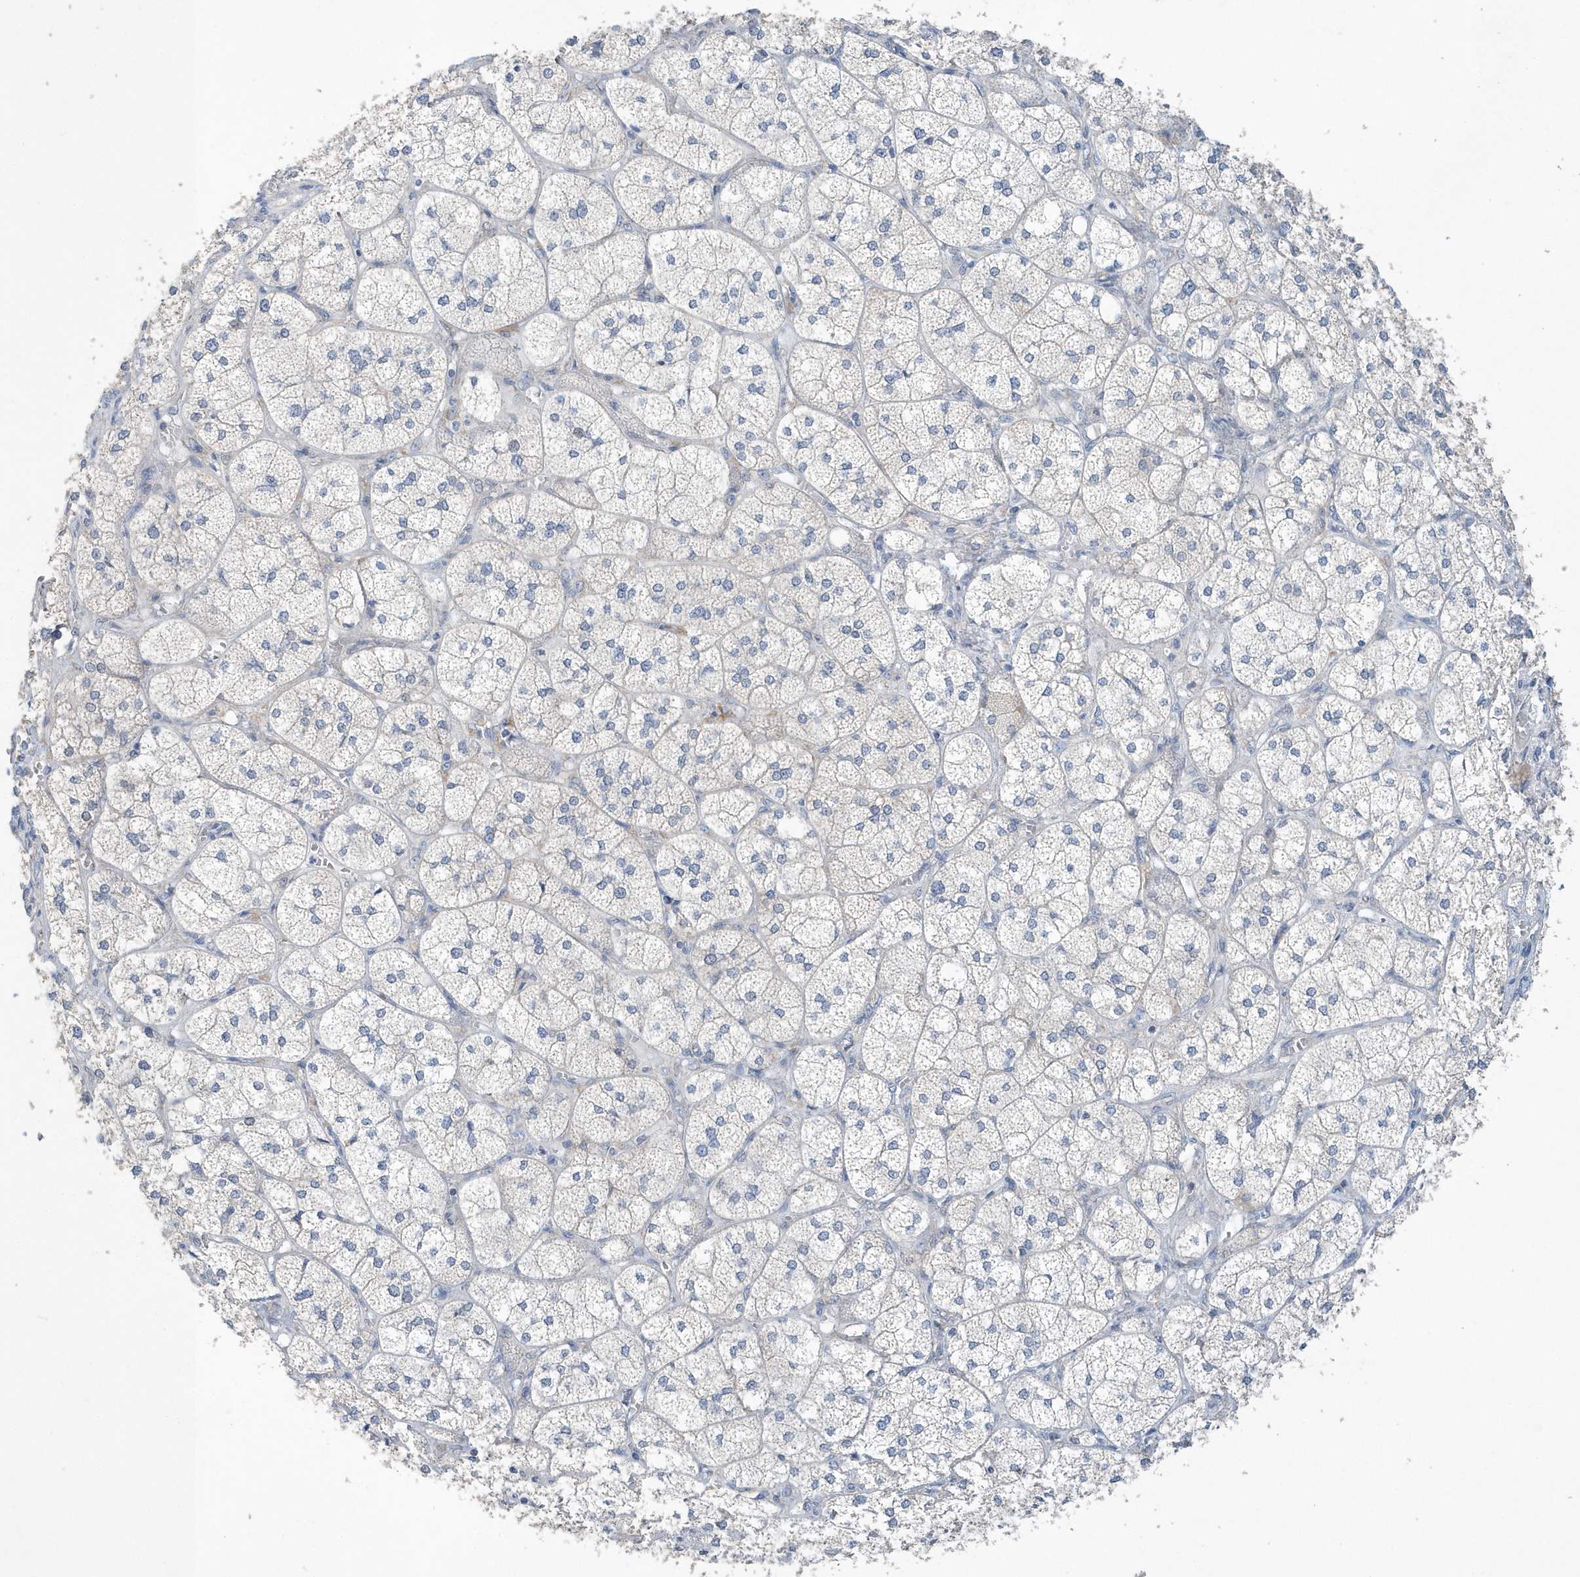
{"staining": {"intensity": "moderate", "quantity": "25%-75%", "location": "cytoplasmic/membranous"}, "tissue": "adrenal gland", "cell_type": "Glandular cells", "image_type": "normal", "snomed": [{"axis": "morphology", "description": "Normal tissue, NOS"}, {"axis": "topography", "description": "Adrenal gland"}], "caption": "This photomicrograph exhibits immunohistochemistry (IHC) staining of normal adrenal gland, with medium moderate cytoplasmic/membranous expression in about 25%-75% of glandular cells.", "gene": "SPATA5", "patient": {"sex": "female", "age": 61}}